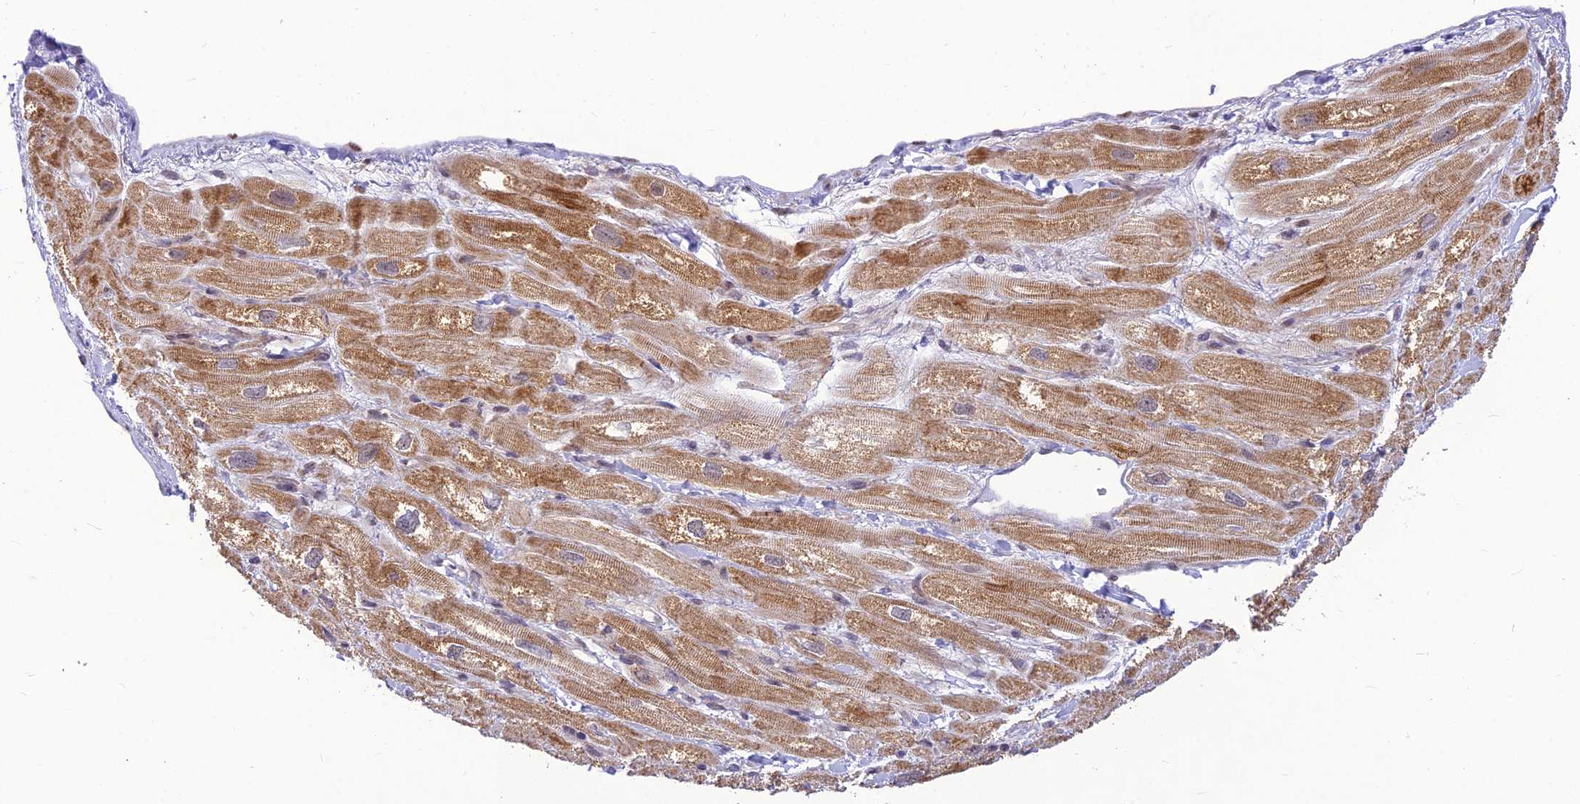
{"staining": {"intensity": "moderate", "quantity": "25%-75%", "location": "cytoplasmic/membranous"}, "tissue": "heart muscle", "cell_type": "Cardiomyocytes", "image_type": "normal", "snomed": [{"axis": "morphology", "description": "Normal tissue, NOS"}, {"axis": "topography", "description": "Heart"}], "caption": "Moderate cytoplasmic/membranous positivity is seen in about 25%-75% of cardiomyocytes in benign heart muscle.", "gene": "MICOS13", "patient": {"sex": "male", "age": 65}}